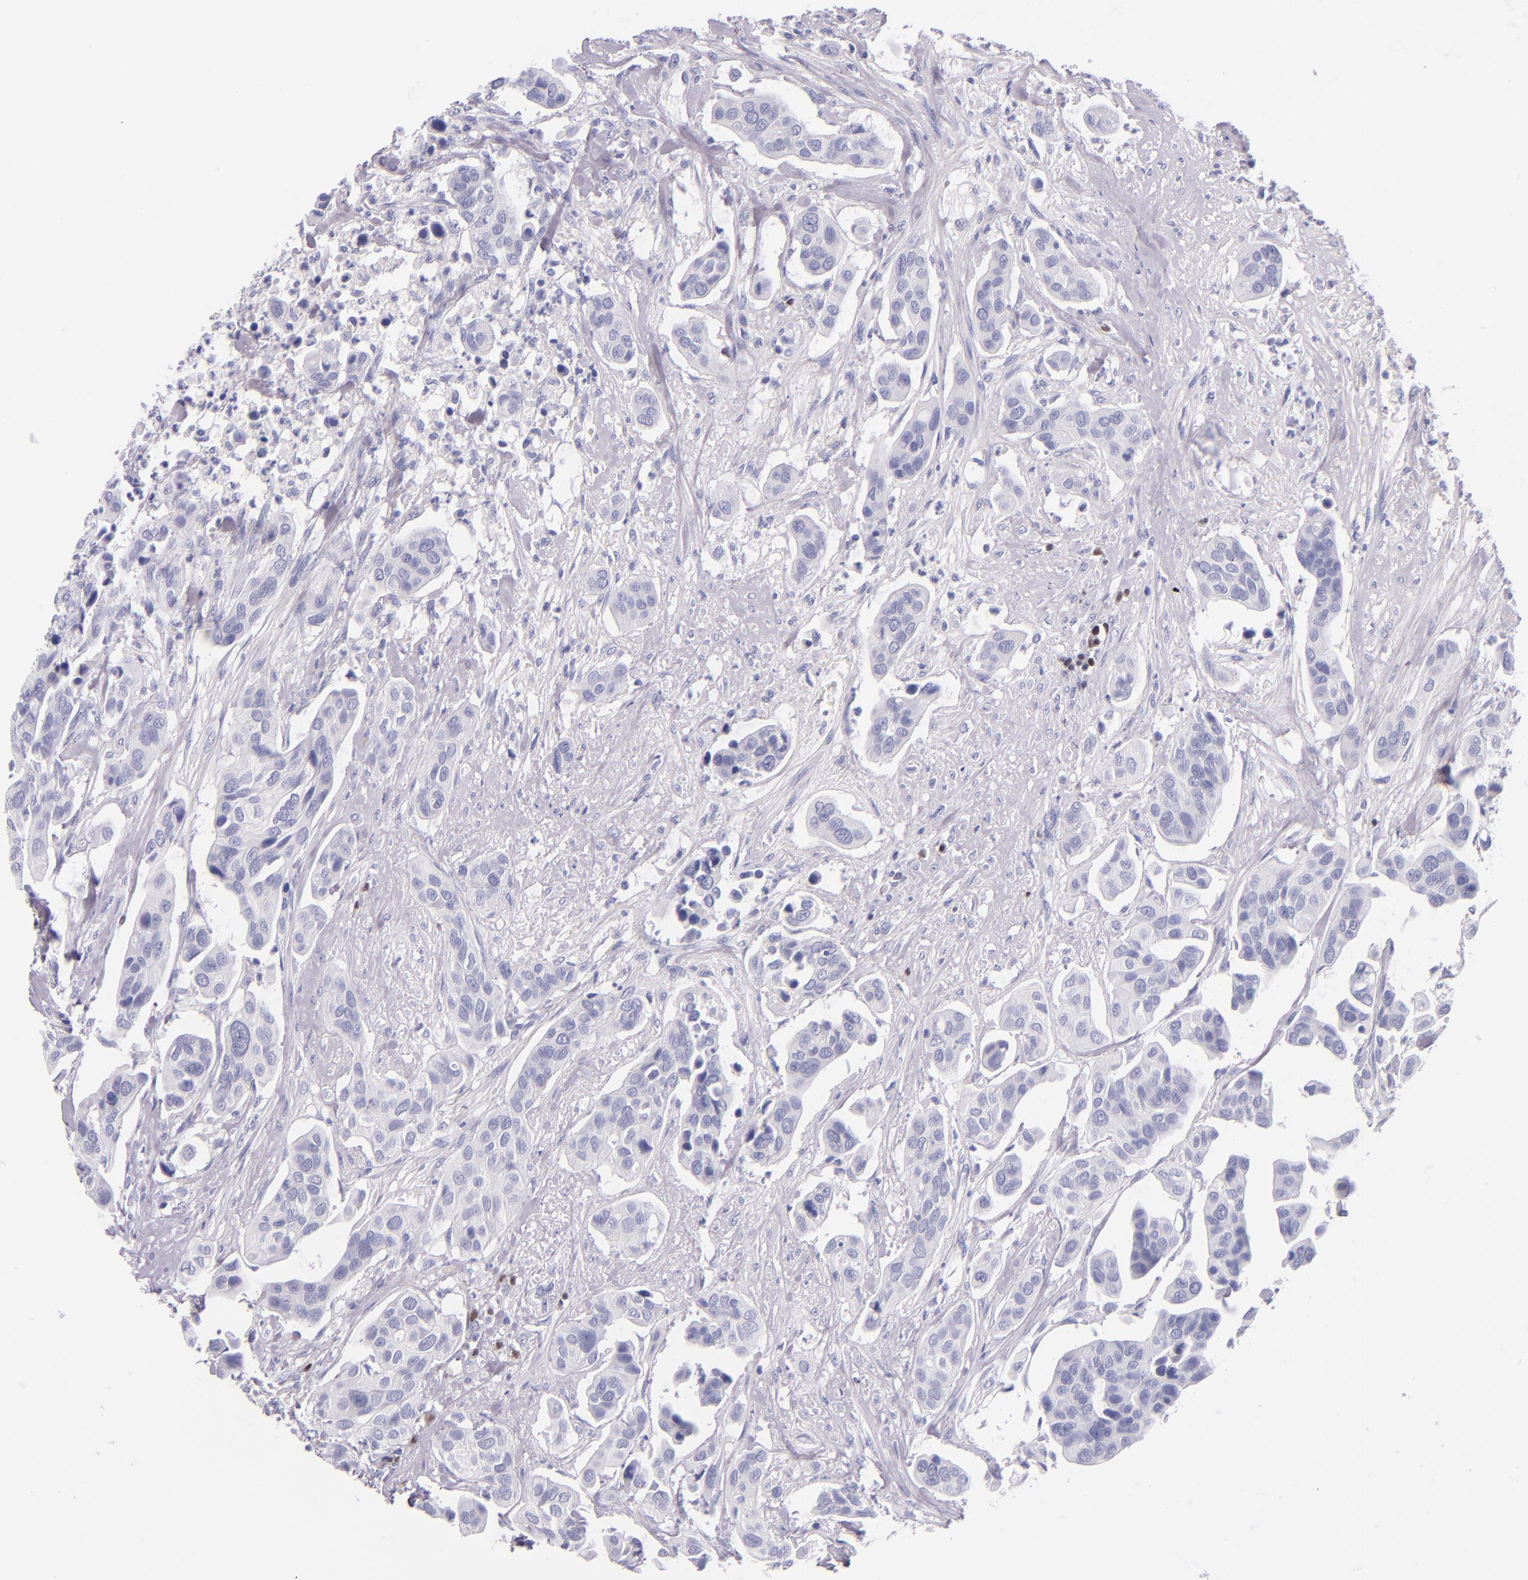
{"staining": {"intensity": "negative", "quantity": "none", "location": "none"}, "tissue": "urothelial cancer", "cell_type": "Tumor cells", "image_type": "cancer", "snomed": [{"axis": "morphology", "description": "Adenocarcinoma, NOS"}, {"axis": "topography", "description": "Urinary bladder"}], "caption": "IHC of urothelial cancer demonstrates no positivity in tumor cells.", "gene": "IRF4", "patient": {"sex": "male", "age": 61}}